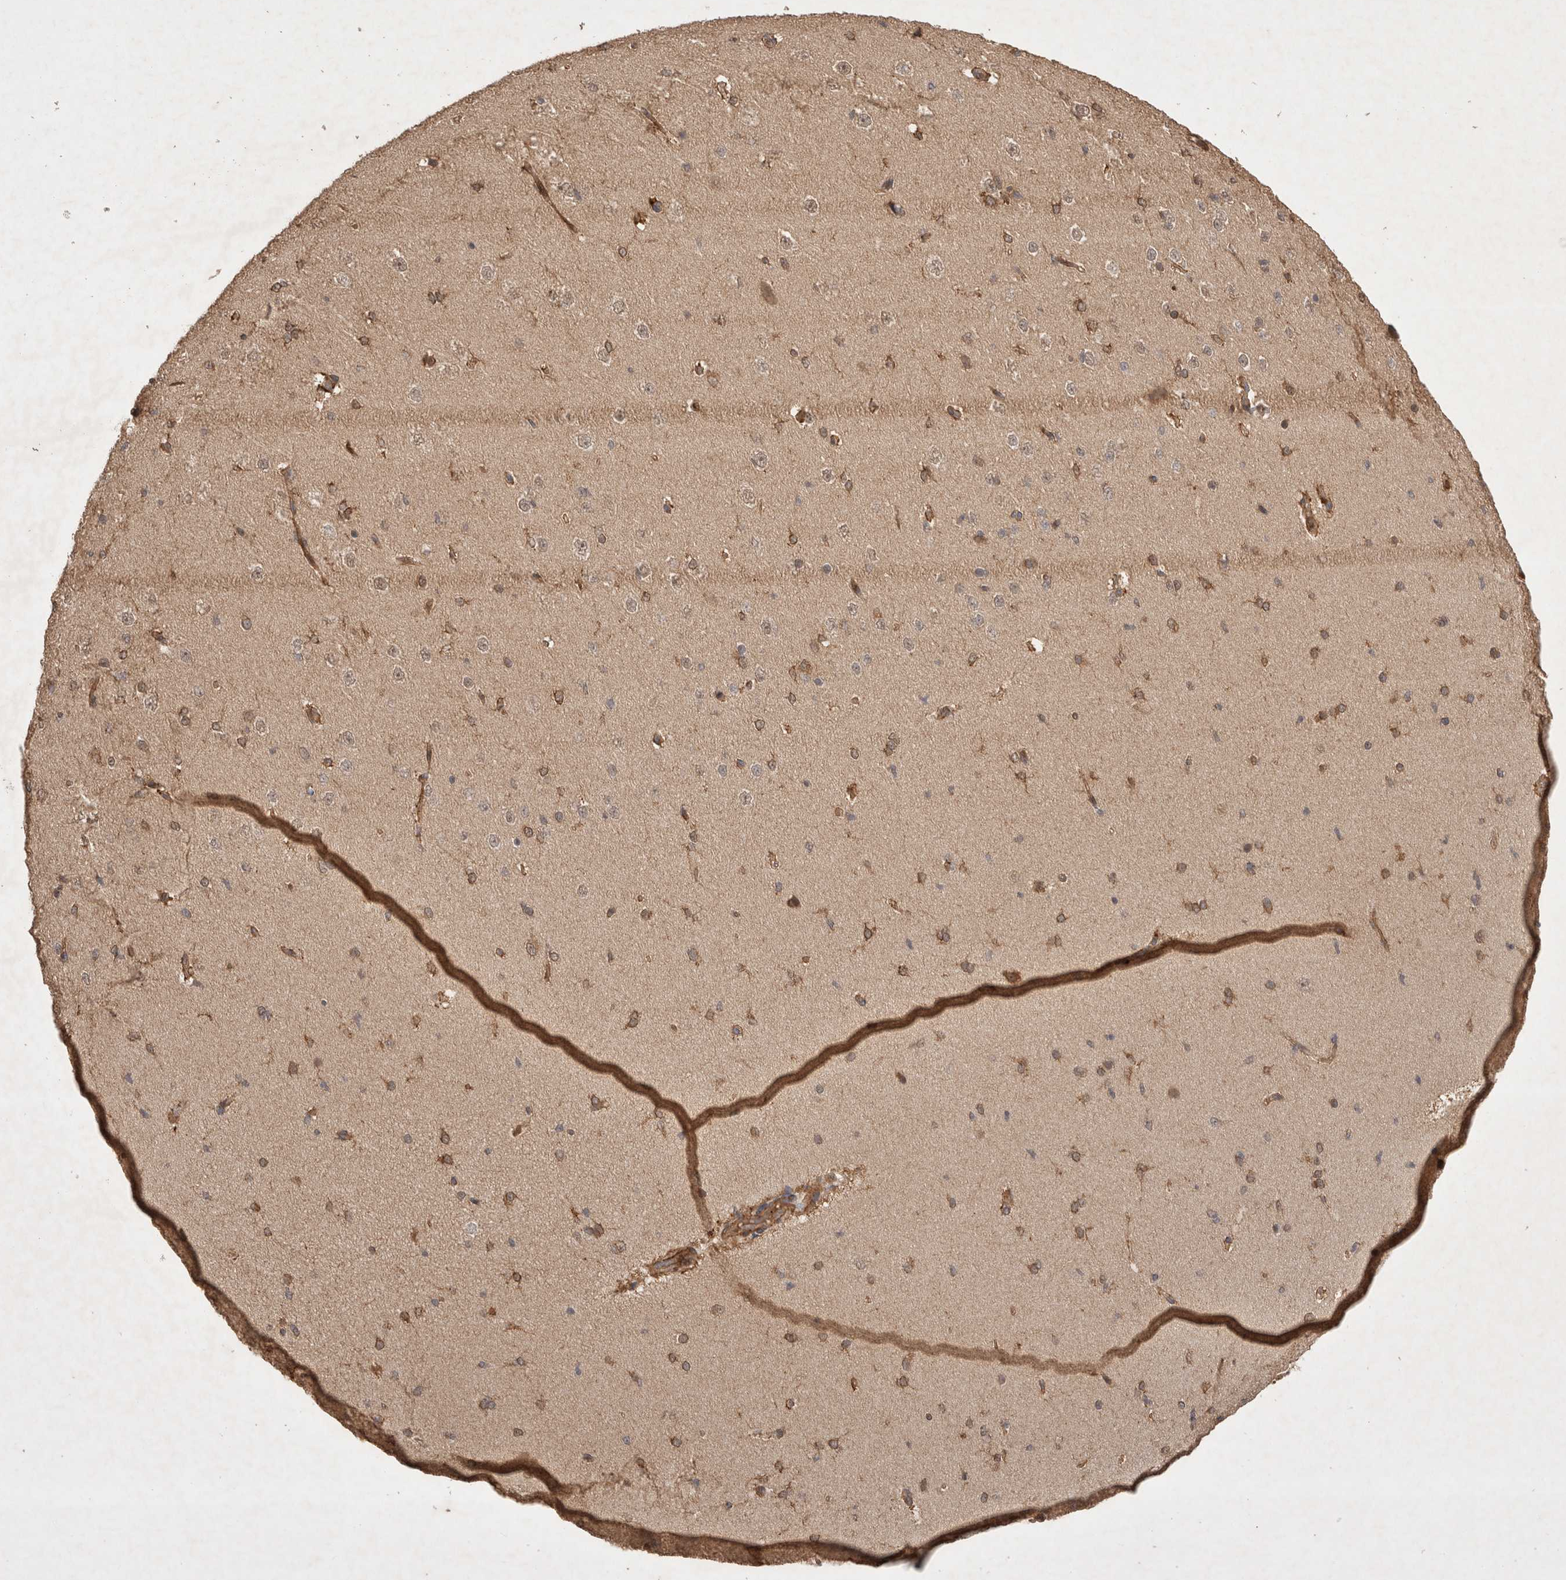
{"staining": {"intensity": "moderate", "quantity": ">75%", "location": "cytoplasmic/membranous"}, "tissue": "cerebral cortex", "cell_type": "Endothelial cells", "image_type": "normal", "snomed": [{"axis": "morphology", "description": "Normal tissue, NOS"}, {"axis": "morphology", "description": "Developmental malformation"}, {"axis": "topography", "description": "Cerebral cortex"}], "caption": "The immunohistochemical stain highlights moderate cytoplasmic/membranous positivity in endothelial cells of benign cerebral cortex.", "gene": "FAM221A", "patient": {"sex": "female", "age": 30}}